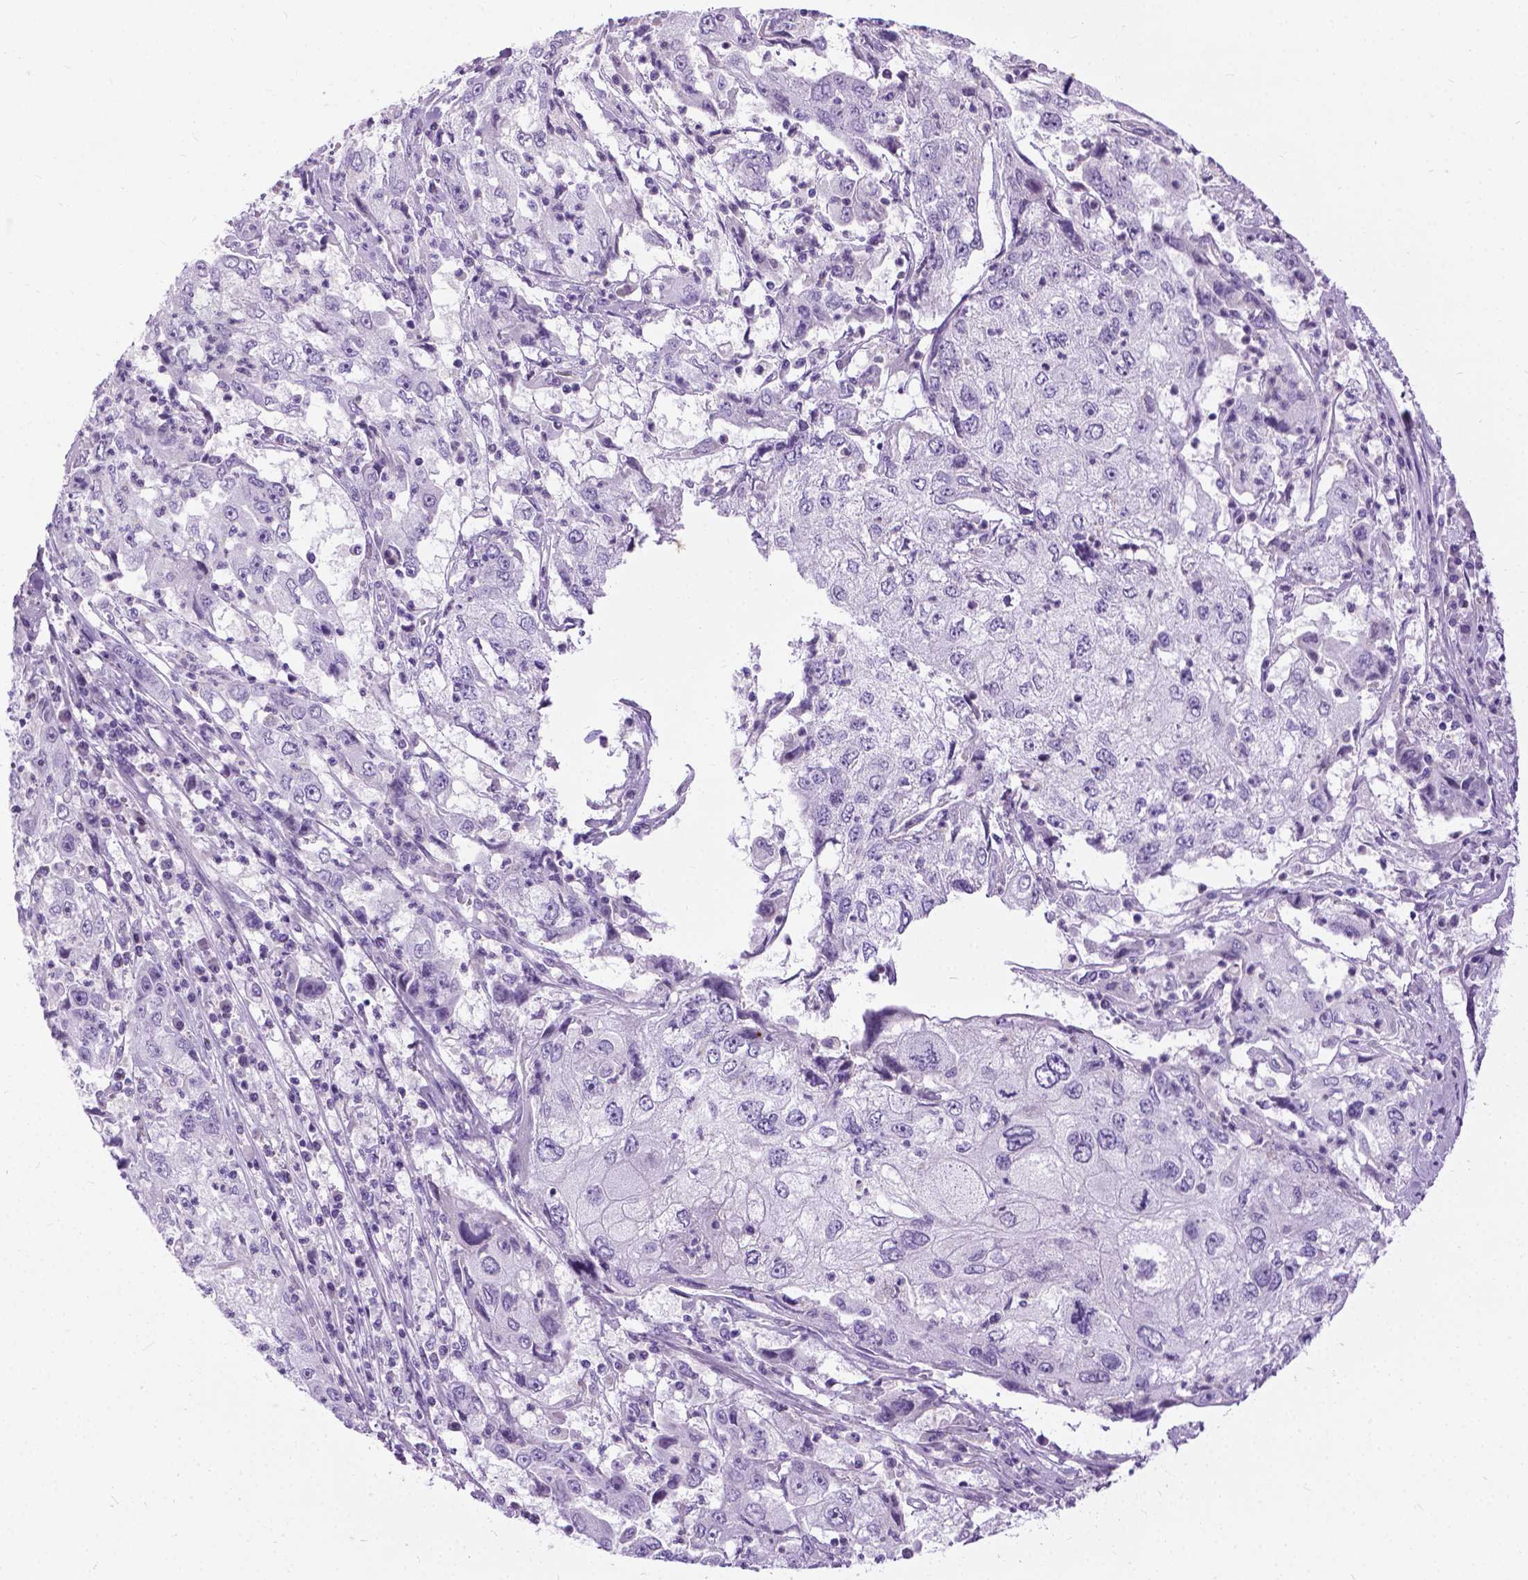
{"staining": {"intensity": "negative", "quantity": "none", "location": "none"}, "tissue": "cervical cancer", "cell_type": "Tumor cells", "image_type": "cancer", "snomed": [{"axis": "morphology", "description": "Squamous cell carcinoma, NOS"}, {"axis": "topography", "description": "Cervix"}], "caption": "Tumor cells show no significant protein expression in squamous cell carcinoma (cervical).", "gene": "PROB1", "patient": {"sex": "female", "age": 36}}